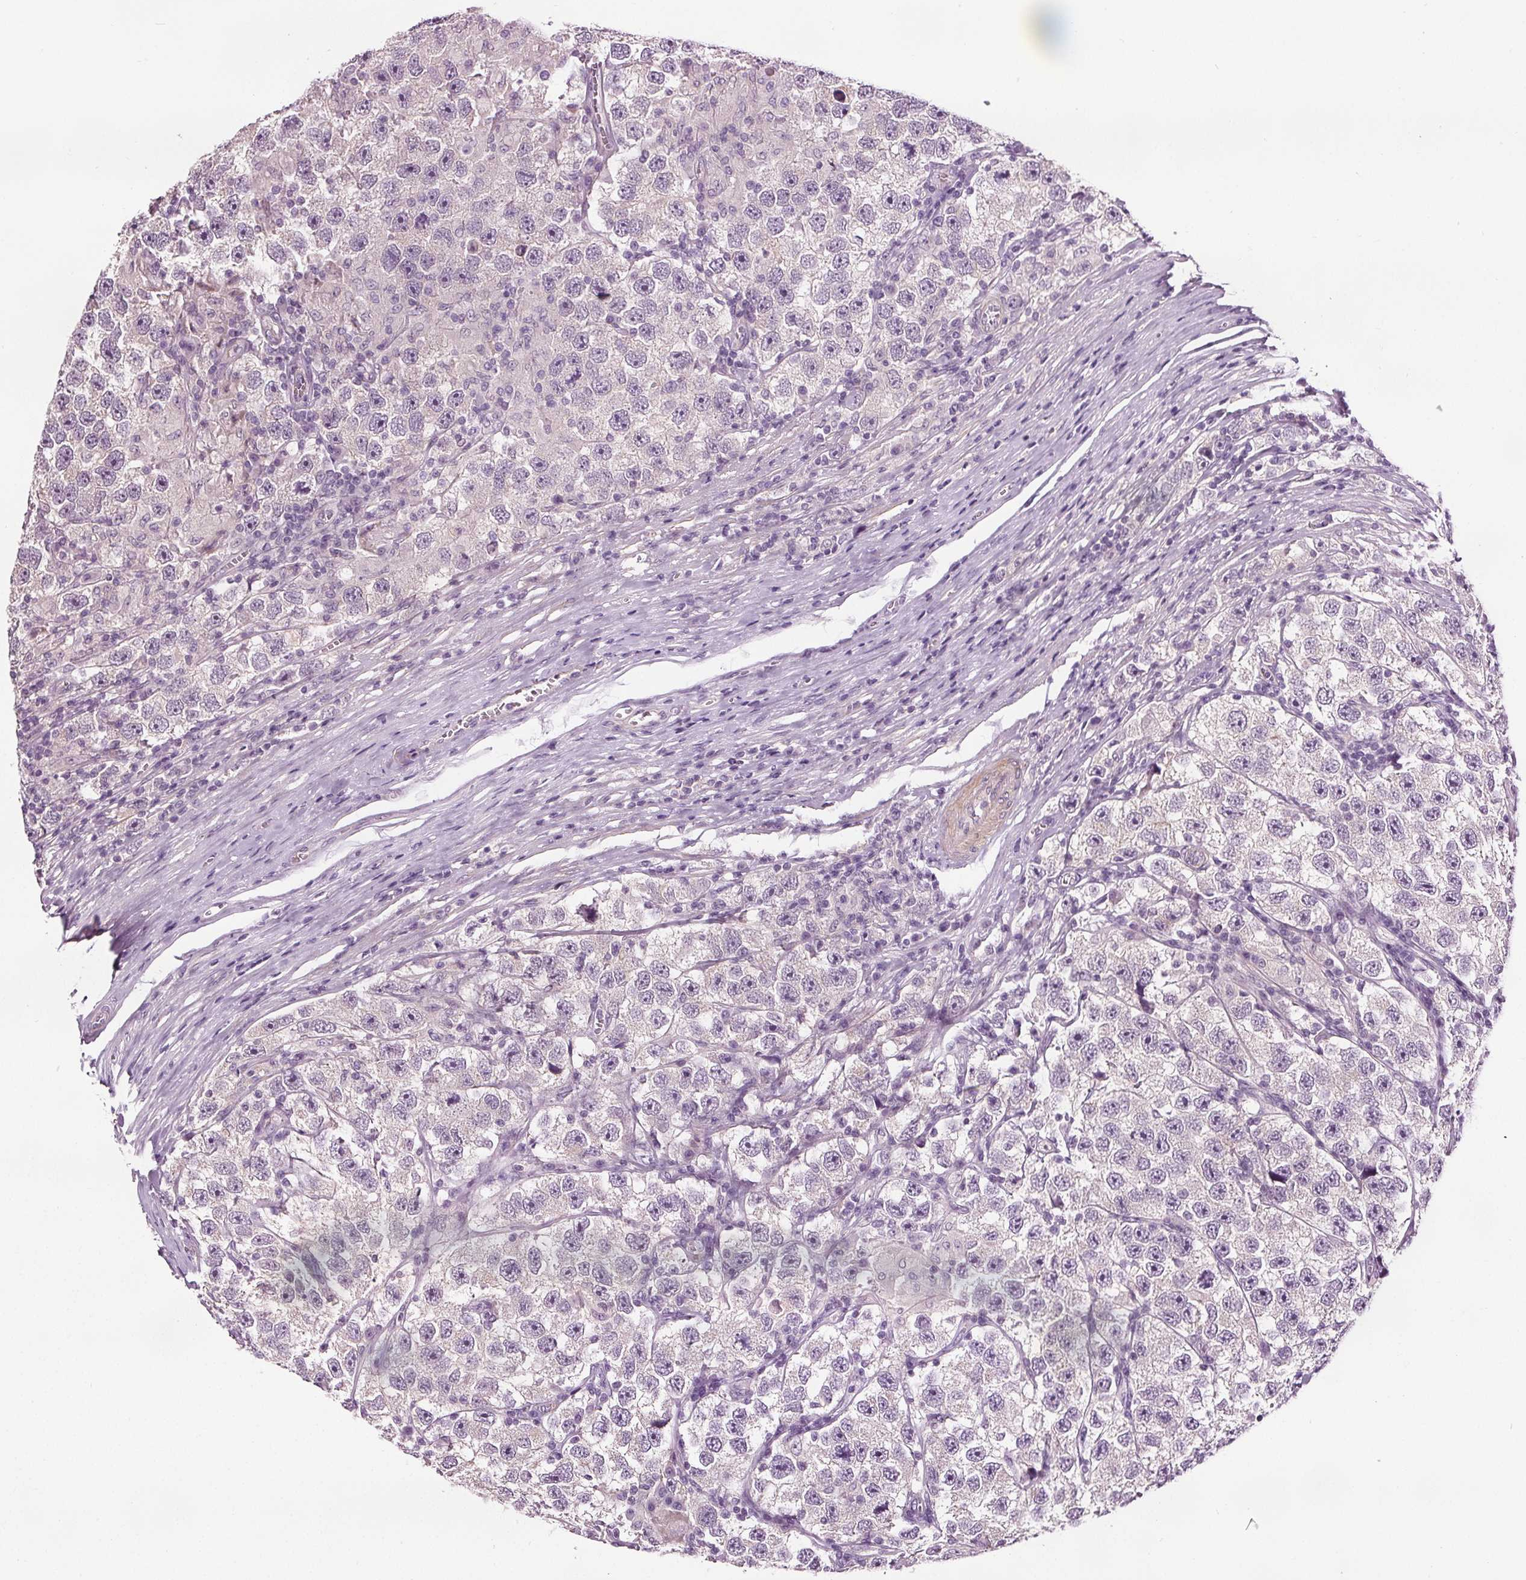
{"staining": {"intensity": "negative", "quantity": "none", "location": "none"}, "tissue": "testis cancer", "cell_type": "Tumor cells", "image_type": "cancer", "snomed": [{"axis": "morphology", "description": "Seminoma, NOS"}, {"axis": "topography", "description": "Testis"}], "caption": "Tumor cells are negative for protein expression in human testis cancer.", "gene": "RASA1", "patient": {"sex": "male", "age": 26}}